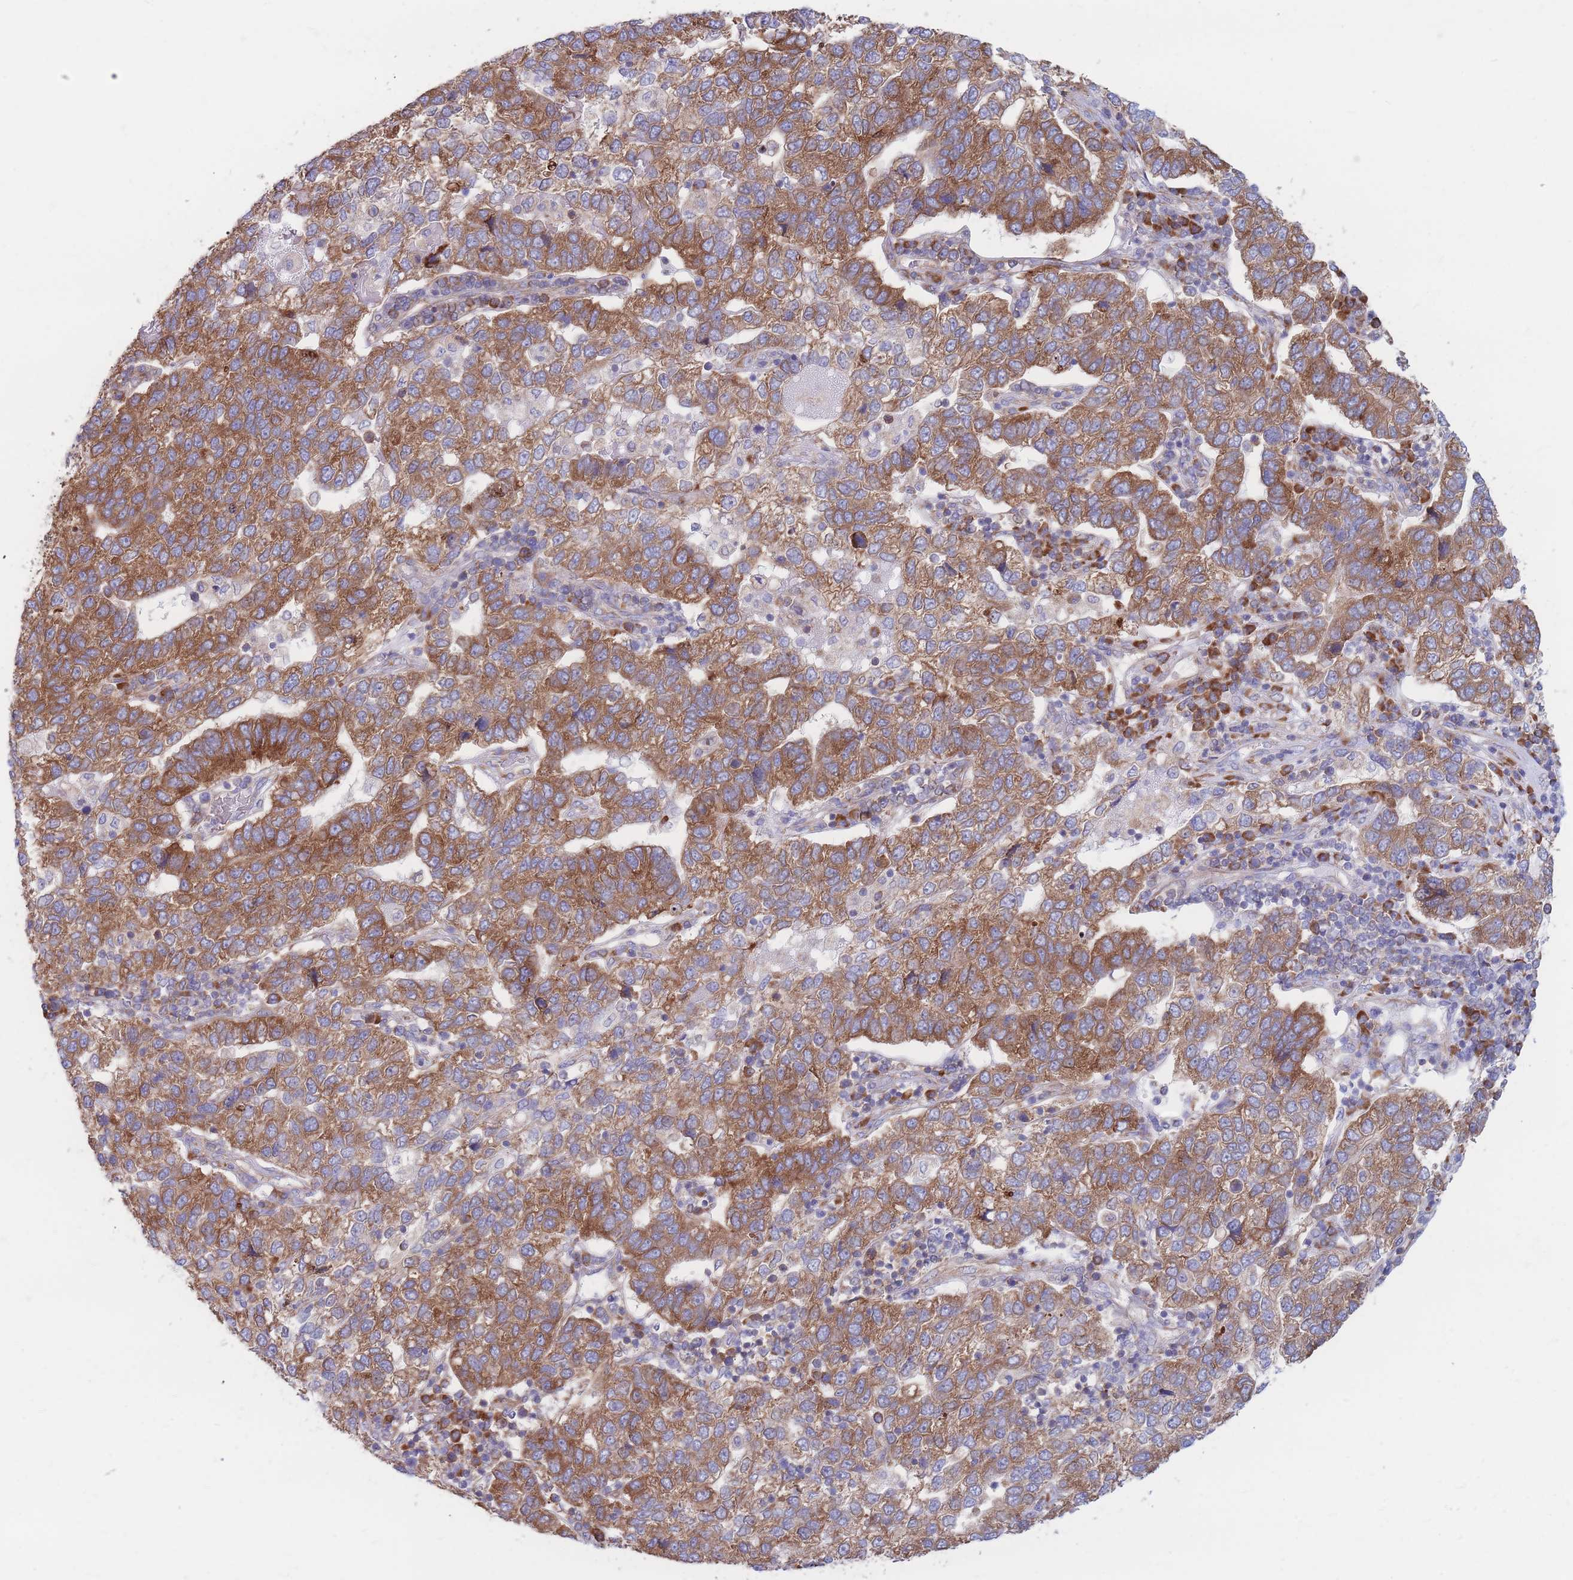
{"staining": {"intensity": "moderate", "quantity": ">75%", "location": "cytoplasmic/membranous"}, "tissue": "pancreatic cancer", "cell_type": "Tumor cells", "image_type": "cancer", "snomed": [{"axis": "morphology", "description": "Adenocarcinoma, NOS"}, {"axis": "topography", "description": "Pancreas"}], "caption": "Protein staining of pancreatic adenocarcinoma tissue exhibits moderate cytoplasmic/membranous positivity in approximately >75% of tumor cells. The protein is stained brown, and the nuclei are stained in blue (DAB (3,3'-diaminobenzidine) IHC with brightfield microscopy, high magnification).", "gene": "RPL8", "patient": {"sex": "female", "age": 61}}